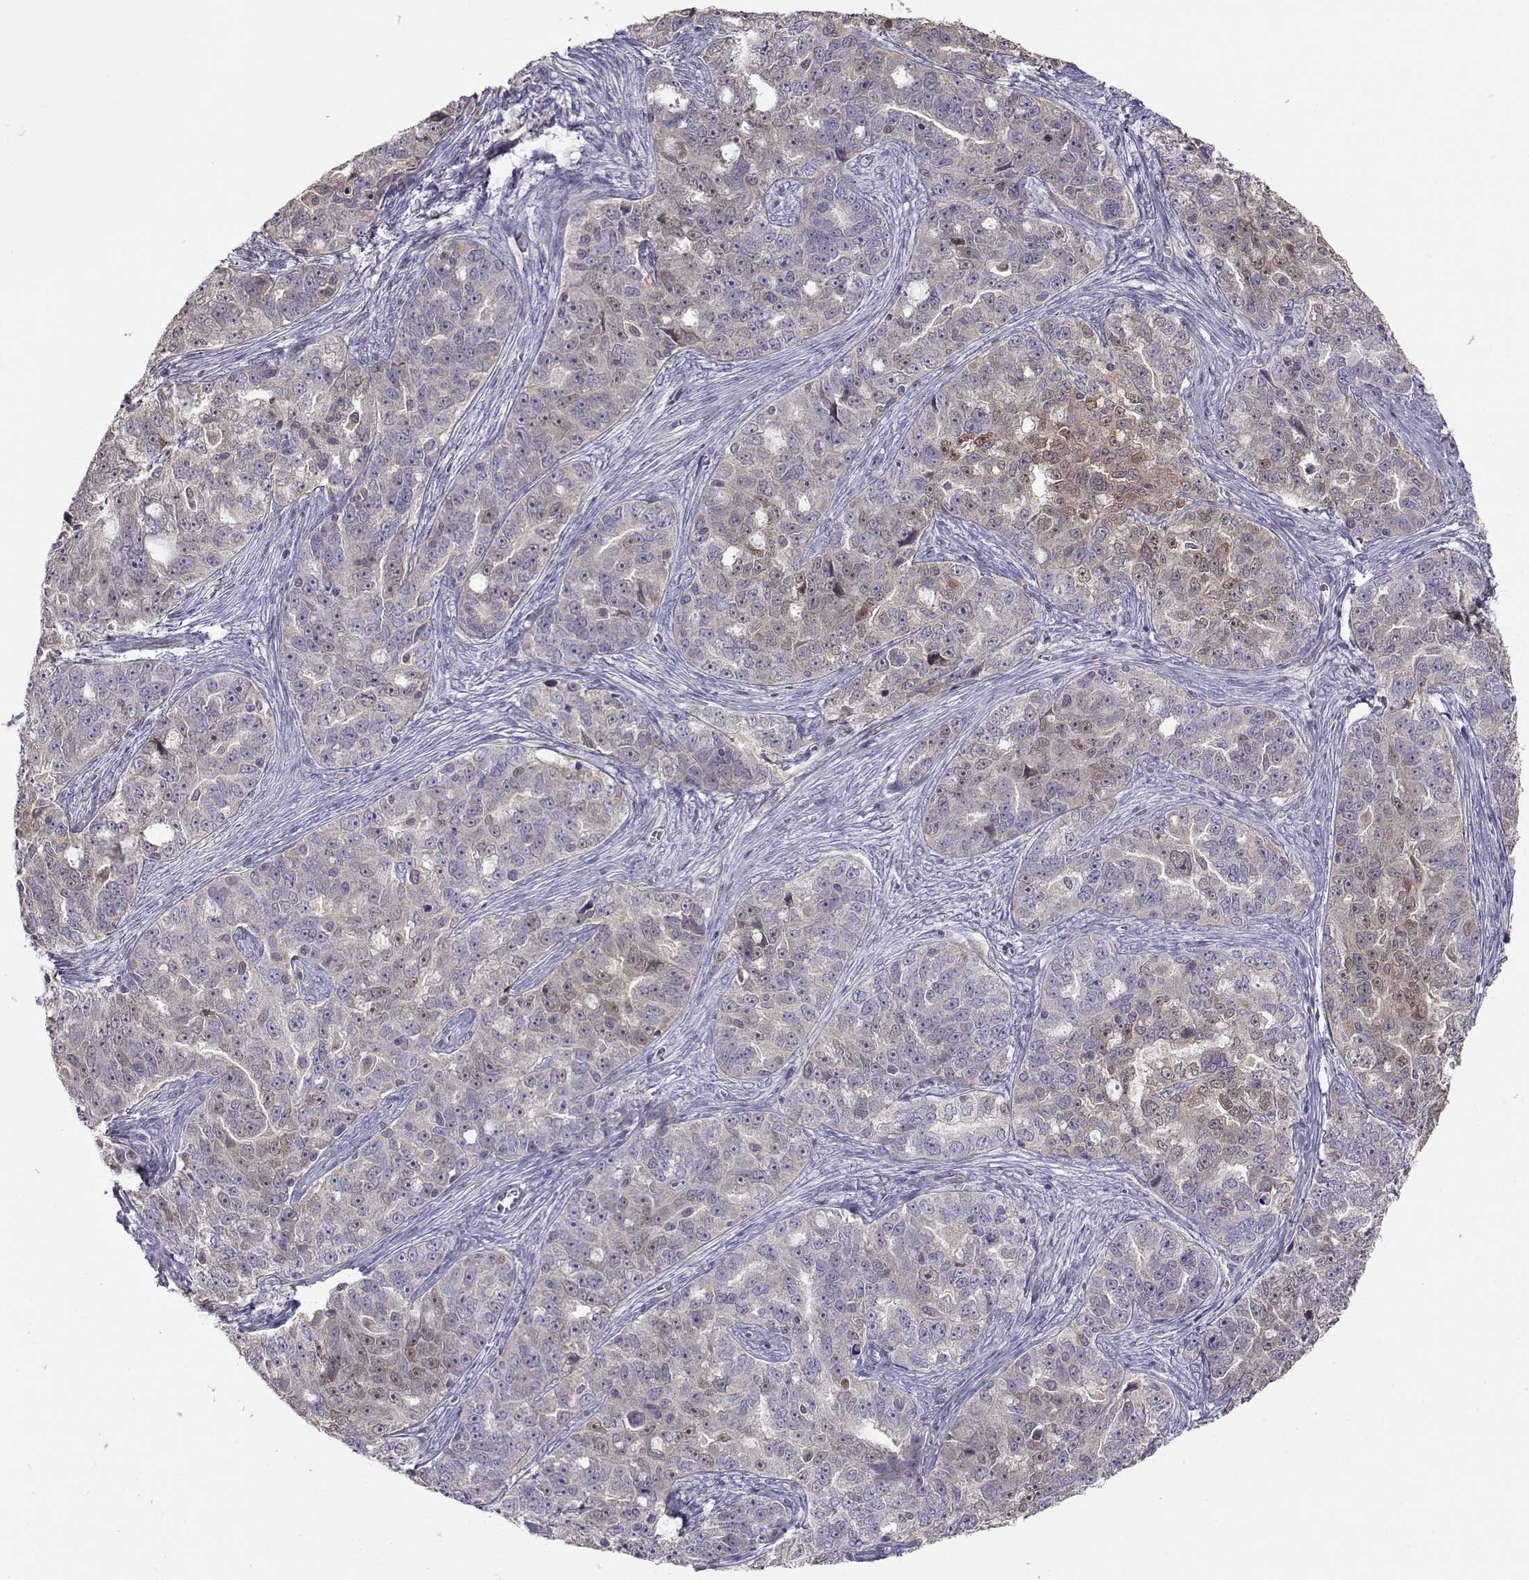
{"staining": {"intensity": "weak", "quantity": "<25%", "location": "cytoplasmic/membranous"}, "tissue": "ovarian cancer", "cell_type": "Tumor cells", "image_type": "cancer", "snomed": [{"axis": "morphology", "description": "Cystadenocarcinoma, serous, NOS"}, {"axis": "topography", "description": "Ovary"}], "caption": "Ovarian cancer (serous cystadenocarcinoma) stained for a protein using immunohistochemistry (IHC) exhibits no expression tumor cells.", "gene": "NCAM2", "patient": {"sex": "female", "age": 51}}